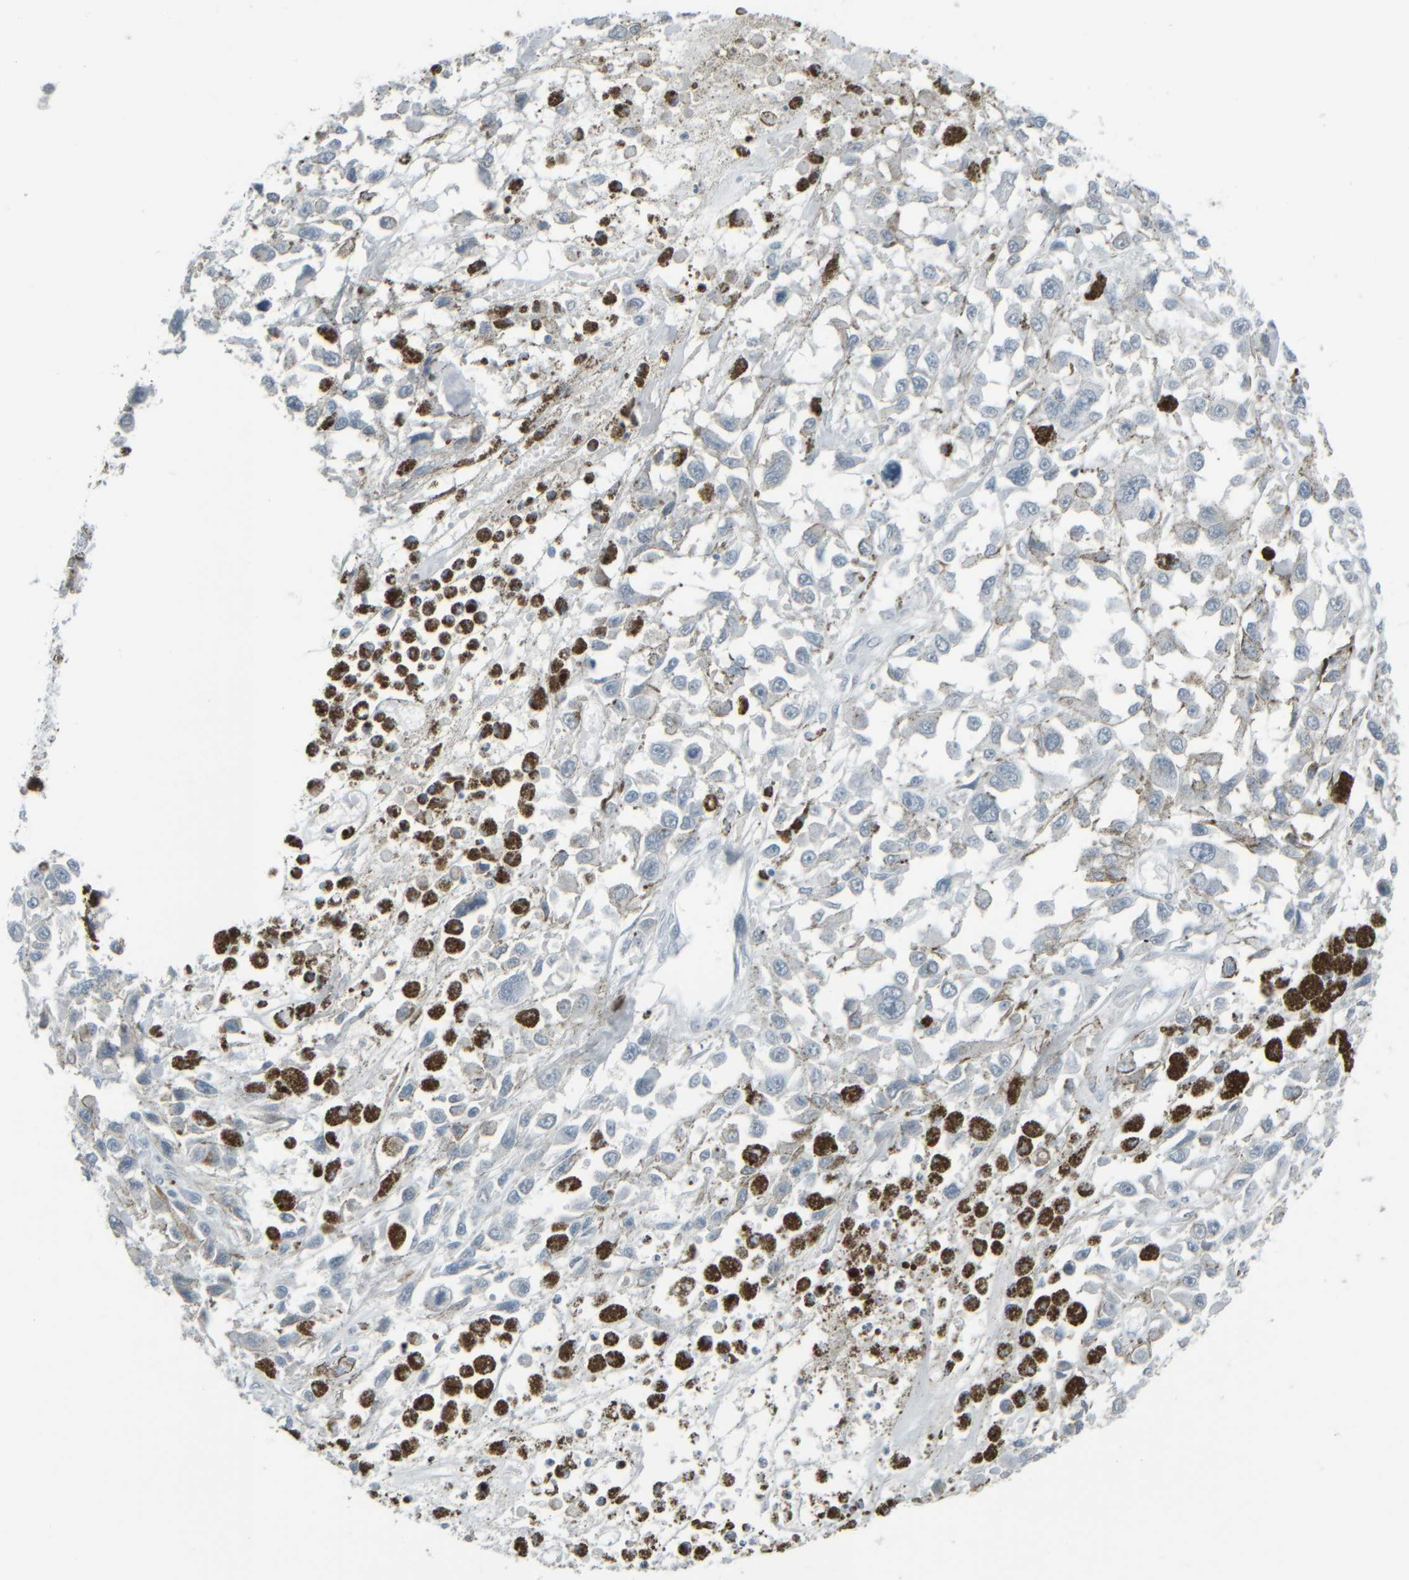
{"staining": {"intensity": "negative", "quantity": "none", "location": "none"}, "tissue": "melanoma", "cell_type": "Tumor cells", "image_type": "cancer", "snomed": [{"axis": "morphology", "description": "Malignant melanoma, Metastatic site"}, {"axis": "topography", "description": "Lymph node"}], "caption": "Immunohistochemistry micrograph of melanoma stained for a protein (brown), which shows no expression in tumor cells.", "gene": "TPSAB1", "patient": {"sex": "male", "age": 59}}